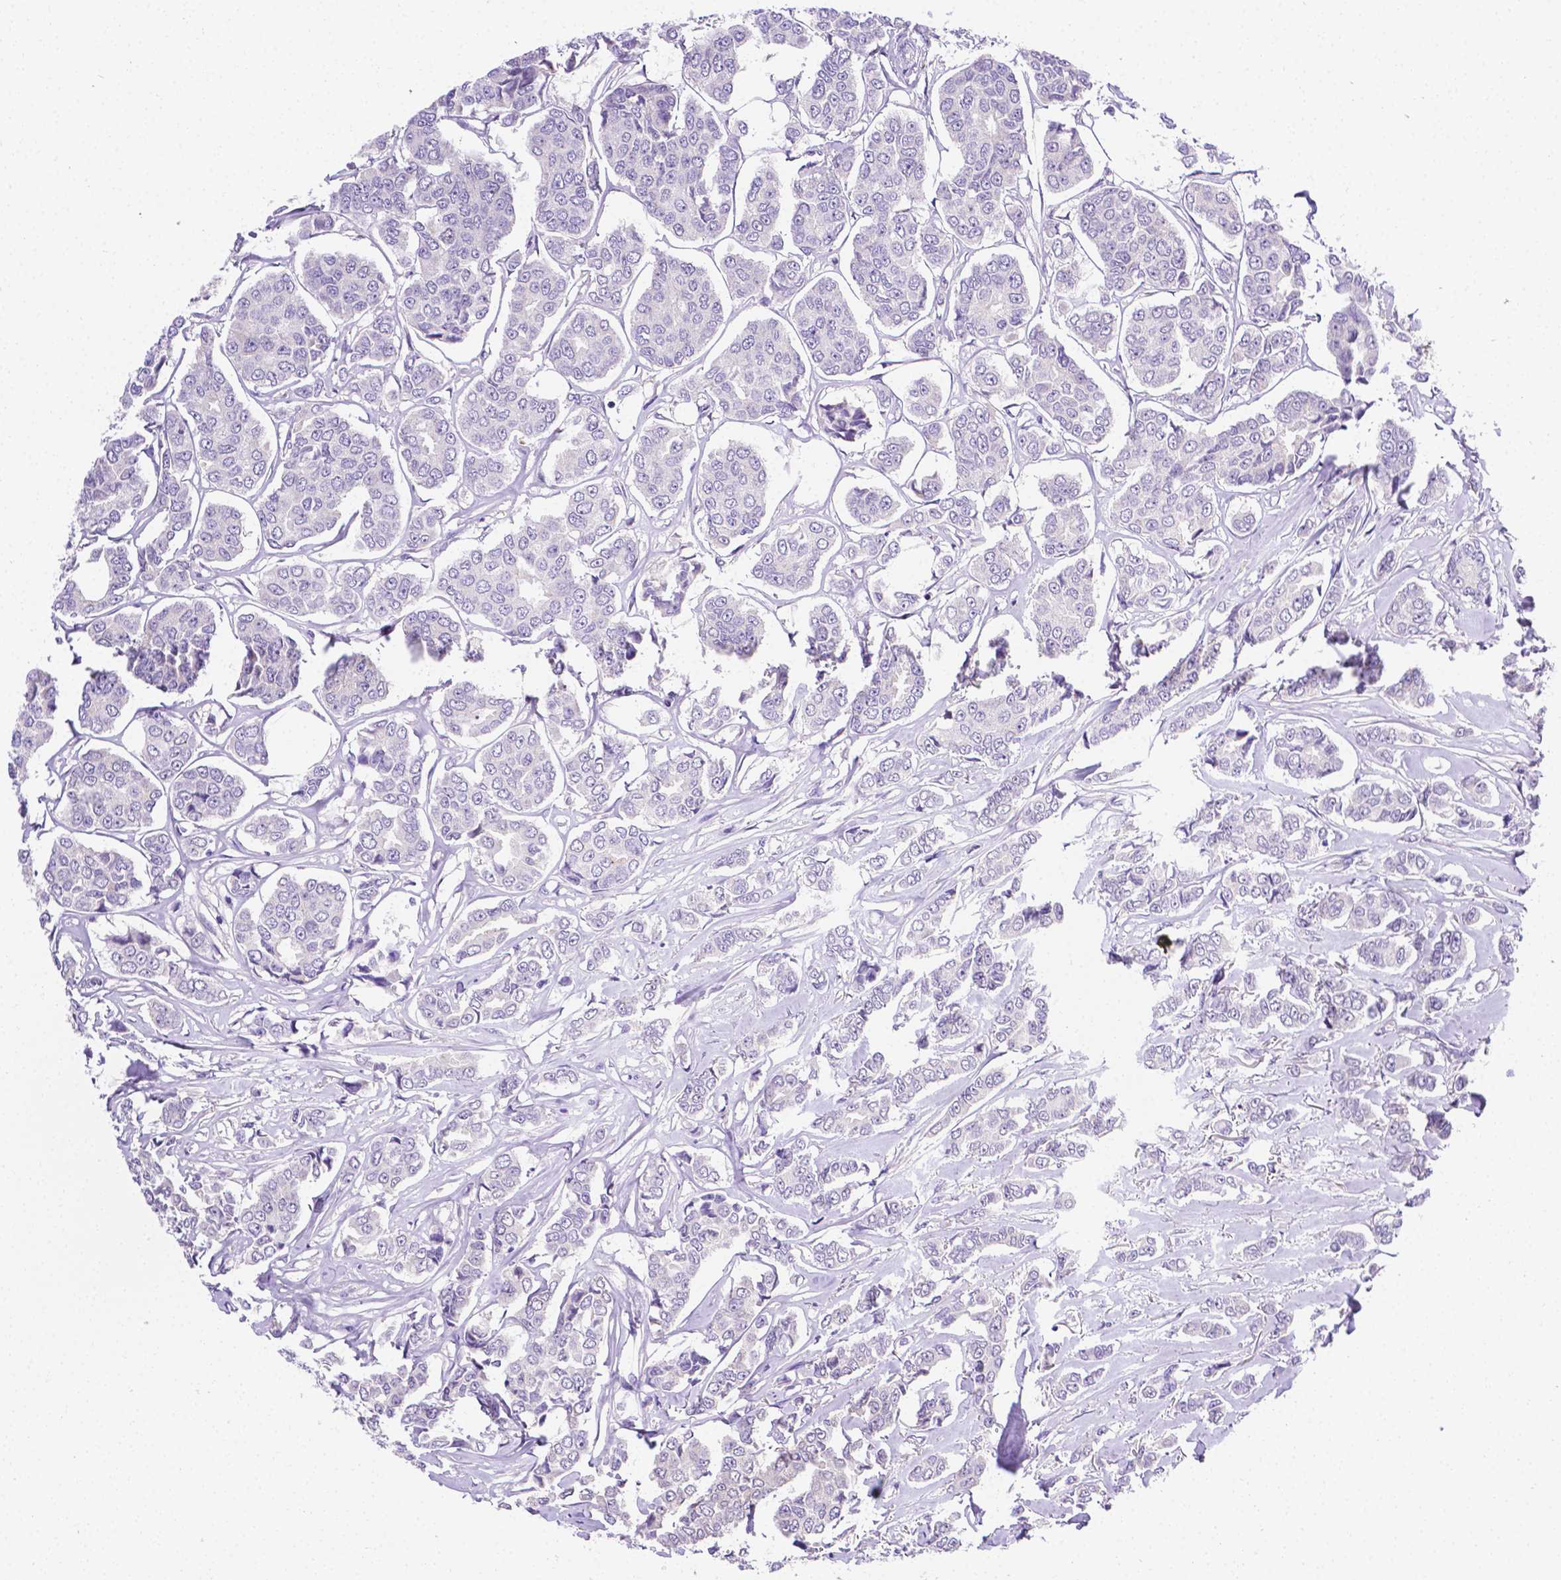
{"staining": {"intensity": "negative", "quantity": "none", "location": "none"}, "tissue": "breast cancer", "cell_type": "Tumor cells", "image_type": "cancer", "snomed": [{"axis": "morphology", "description": "Duct carcinoma"}, {"axis": "topography", "description": "Breast"}], "caption": "Immunohistochemistry (IHC) image of neoplastic tissue: human breast cancer stained with DAB exhibits no significant protein staining in tumor cells.", "gene": "NXPH2", "patient": {"sex": "female", "age": 94}}